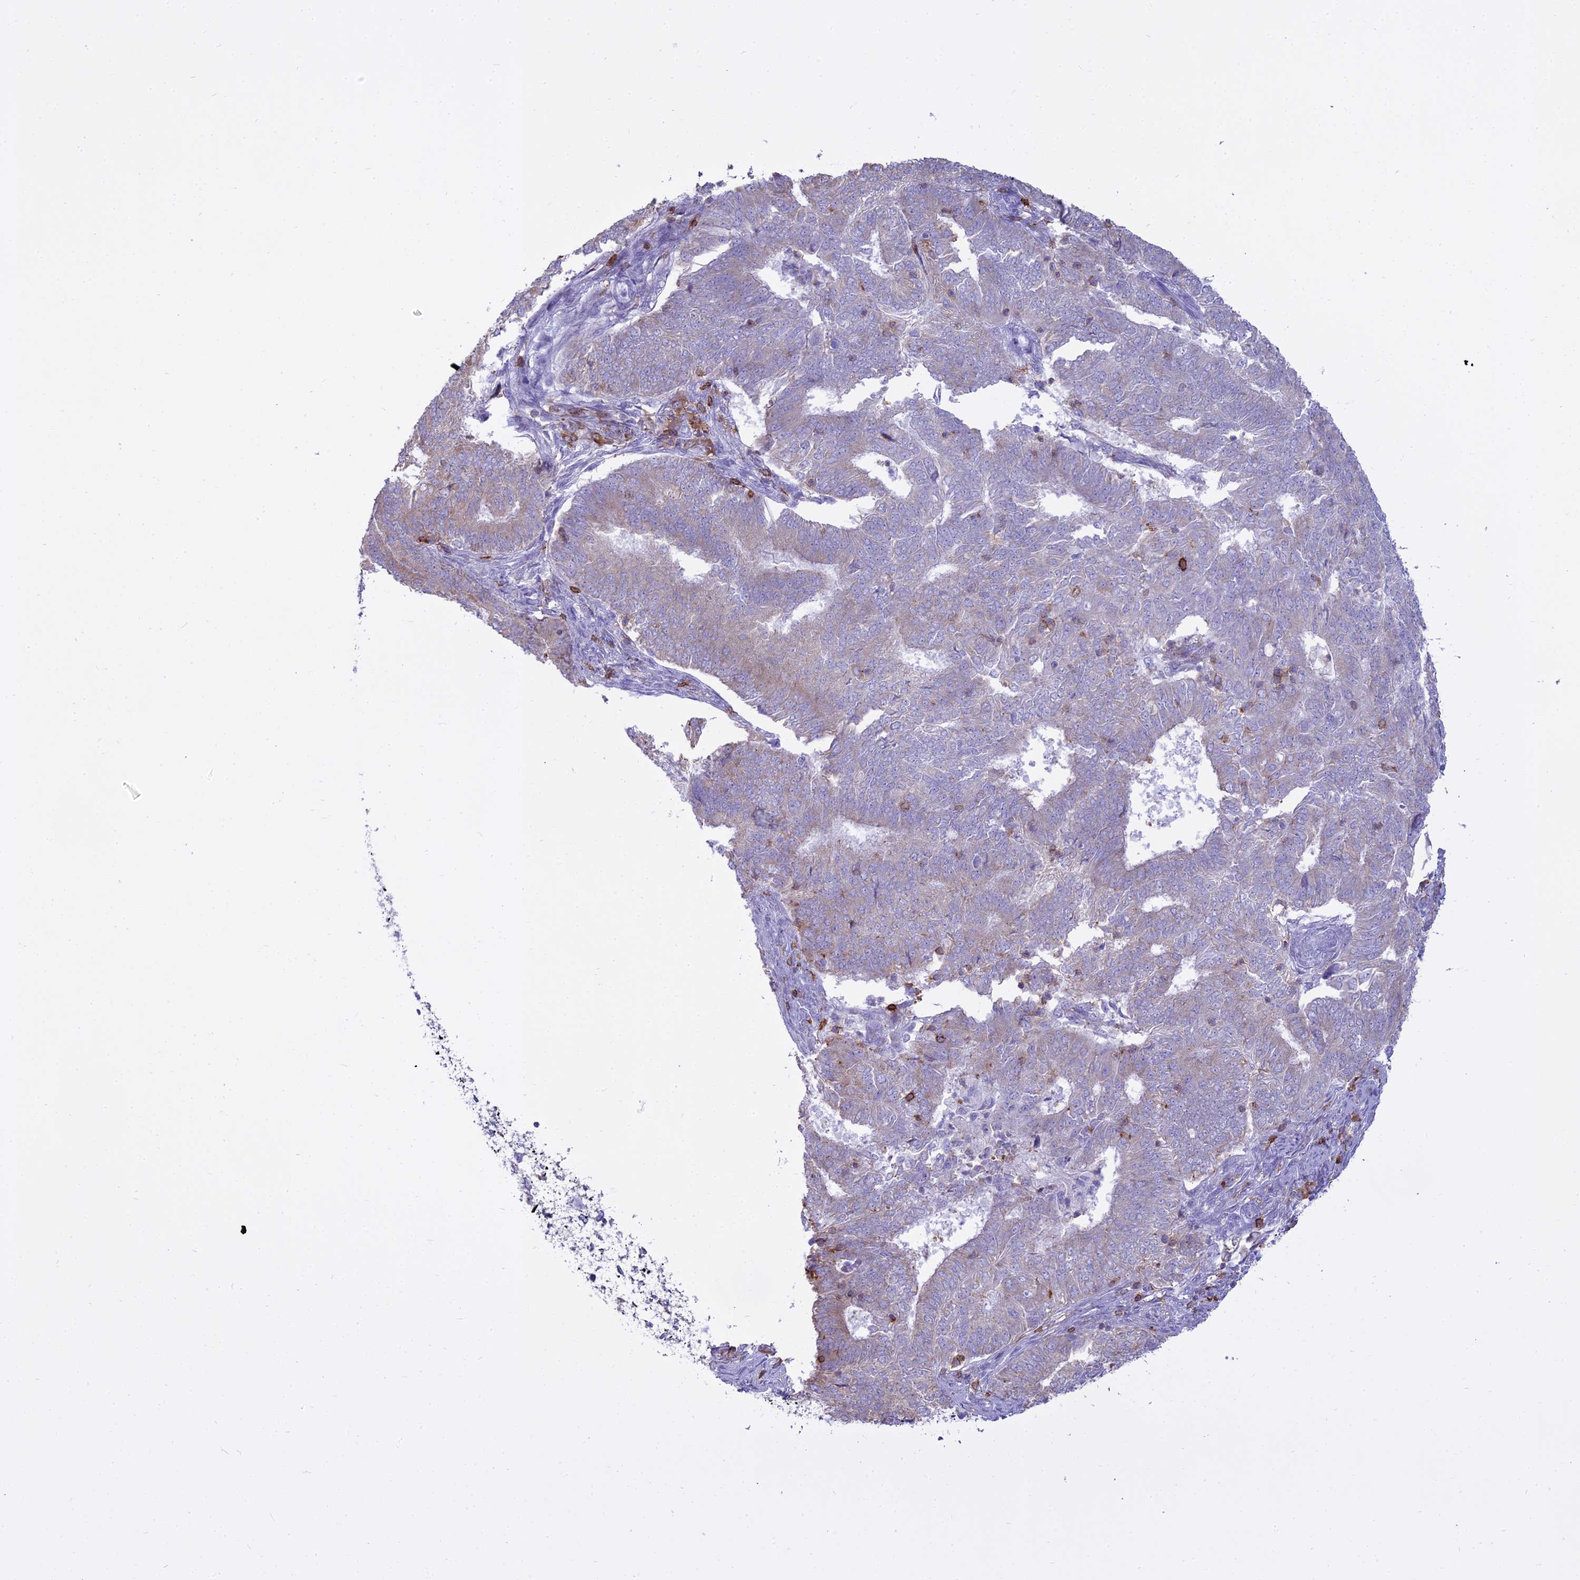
{"staining": {"intensity": "weak", "quantity": "<25%", "location": "cytoplasmic/membranous"}, "tissue": "endometrial cancer", "cell_type": "Tumor cells", "image_type": "cancer", "snomed": [{"axis": "morphology", "description": "Adenocarcinoma, NOS"}, {"axis": "topography", "description": "Endometrium"}], "caption": "The micrograph shows no significant expression in tumor cells of endometrial cancer (adenocarcinoma).", "gene": "CD5", "patient": {"sex": "female", "age": 62}}